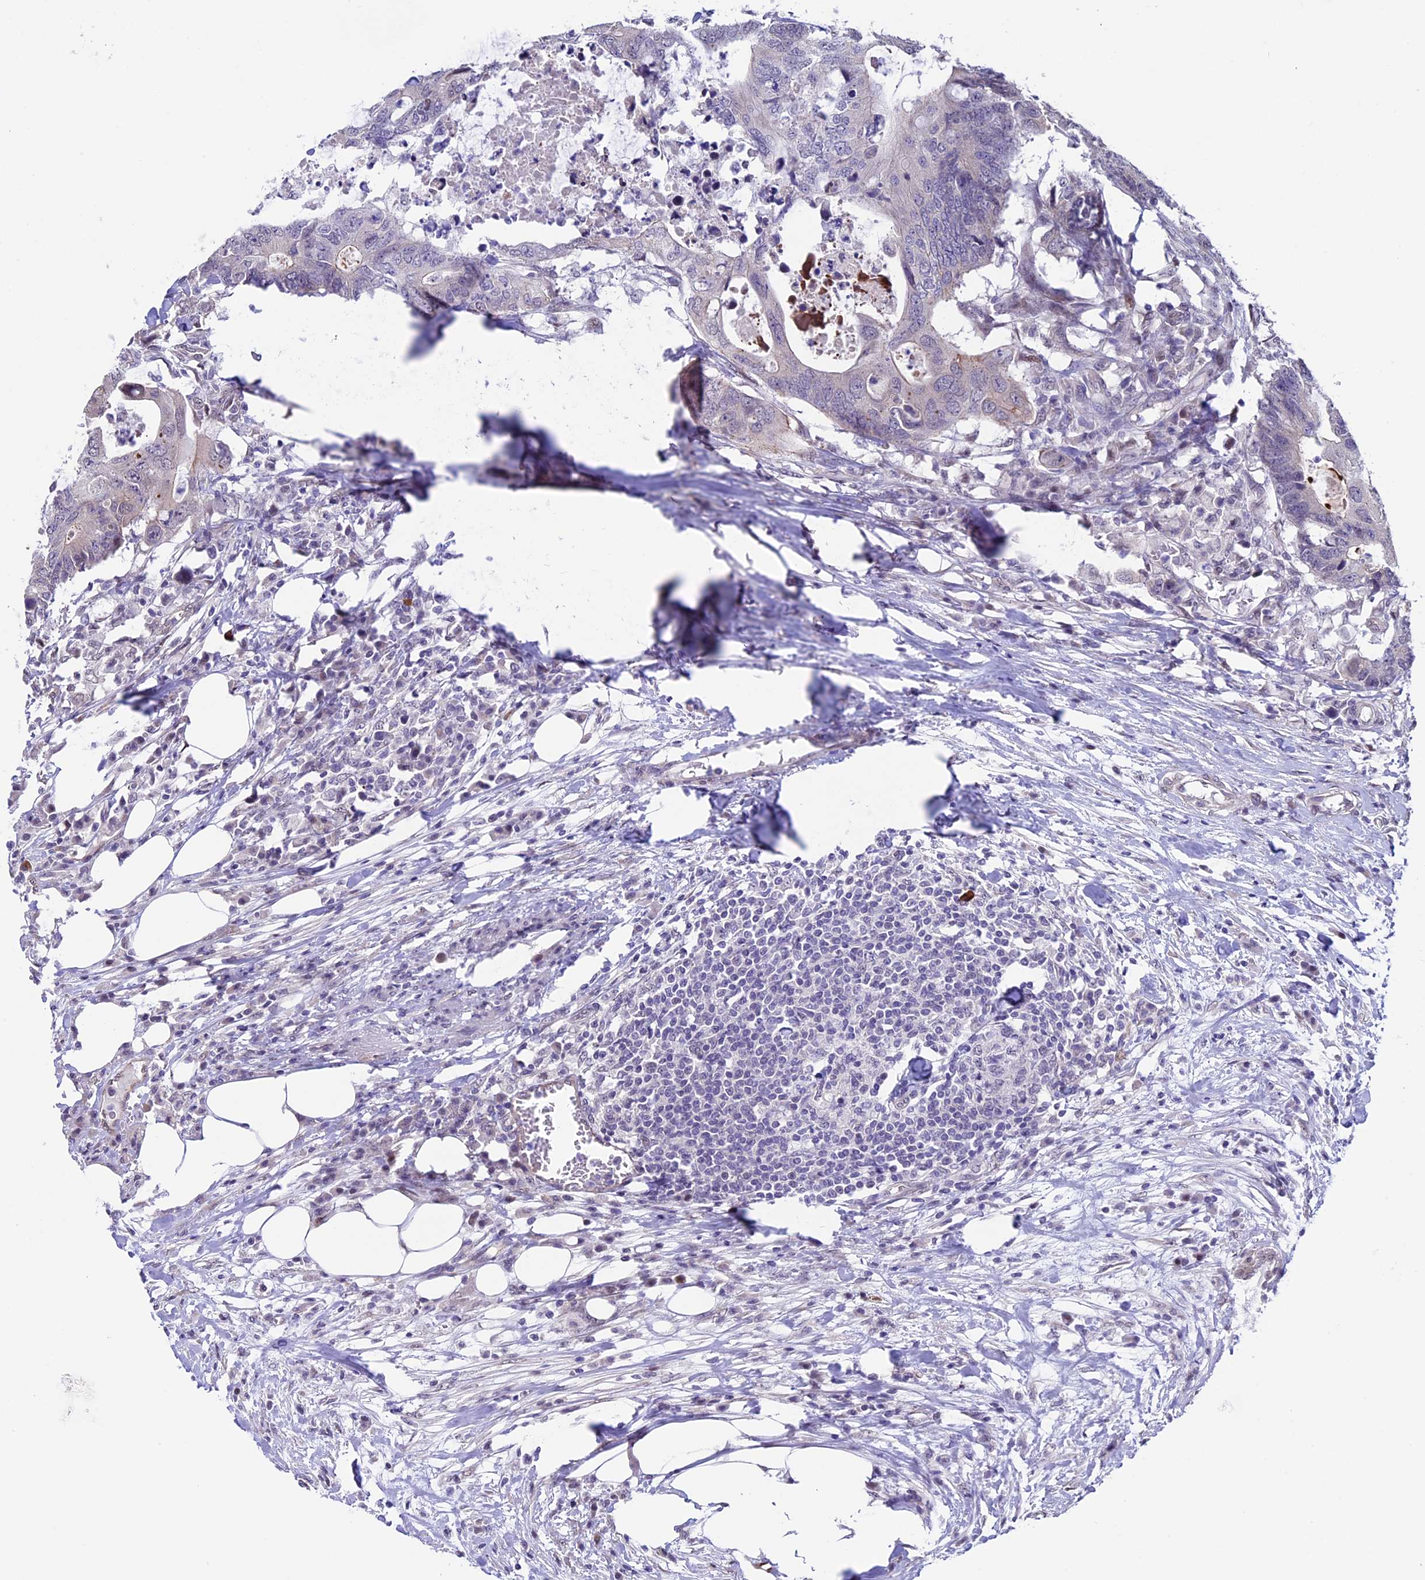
{"staining": {"intensity": "negative", "quantity": "none", "location": "none"}, "tissue": "colorectal cancer", "cell_type": "Tumor cells", "image_type": "cancer", "snomed": [{"axis": "morphology", "description": "Adenocarcinoma, NOS"}, {"axis": "topography", "description": "Colon"}], "caption": "Immunohistochemistry histopathology image of human colorectal adenocarcinoma stained for a protein (brown), which reveals no positivity in tumor cells. Nuclei are stained in blue.", "gene": "TMEM171", "patient": {"sex": "male", "age": 71}}